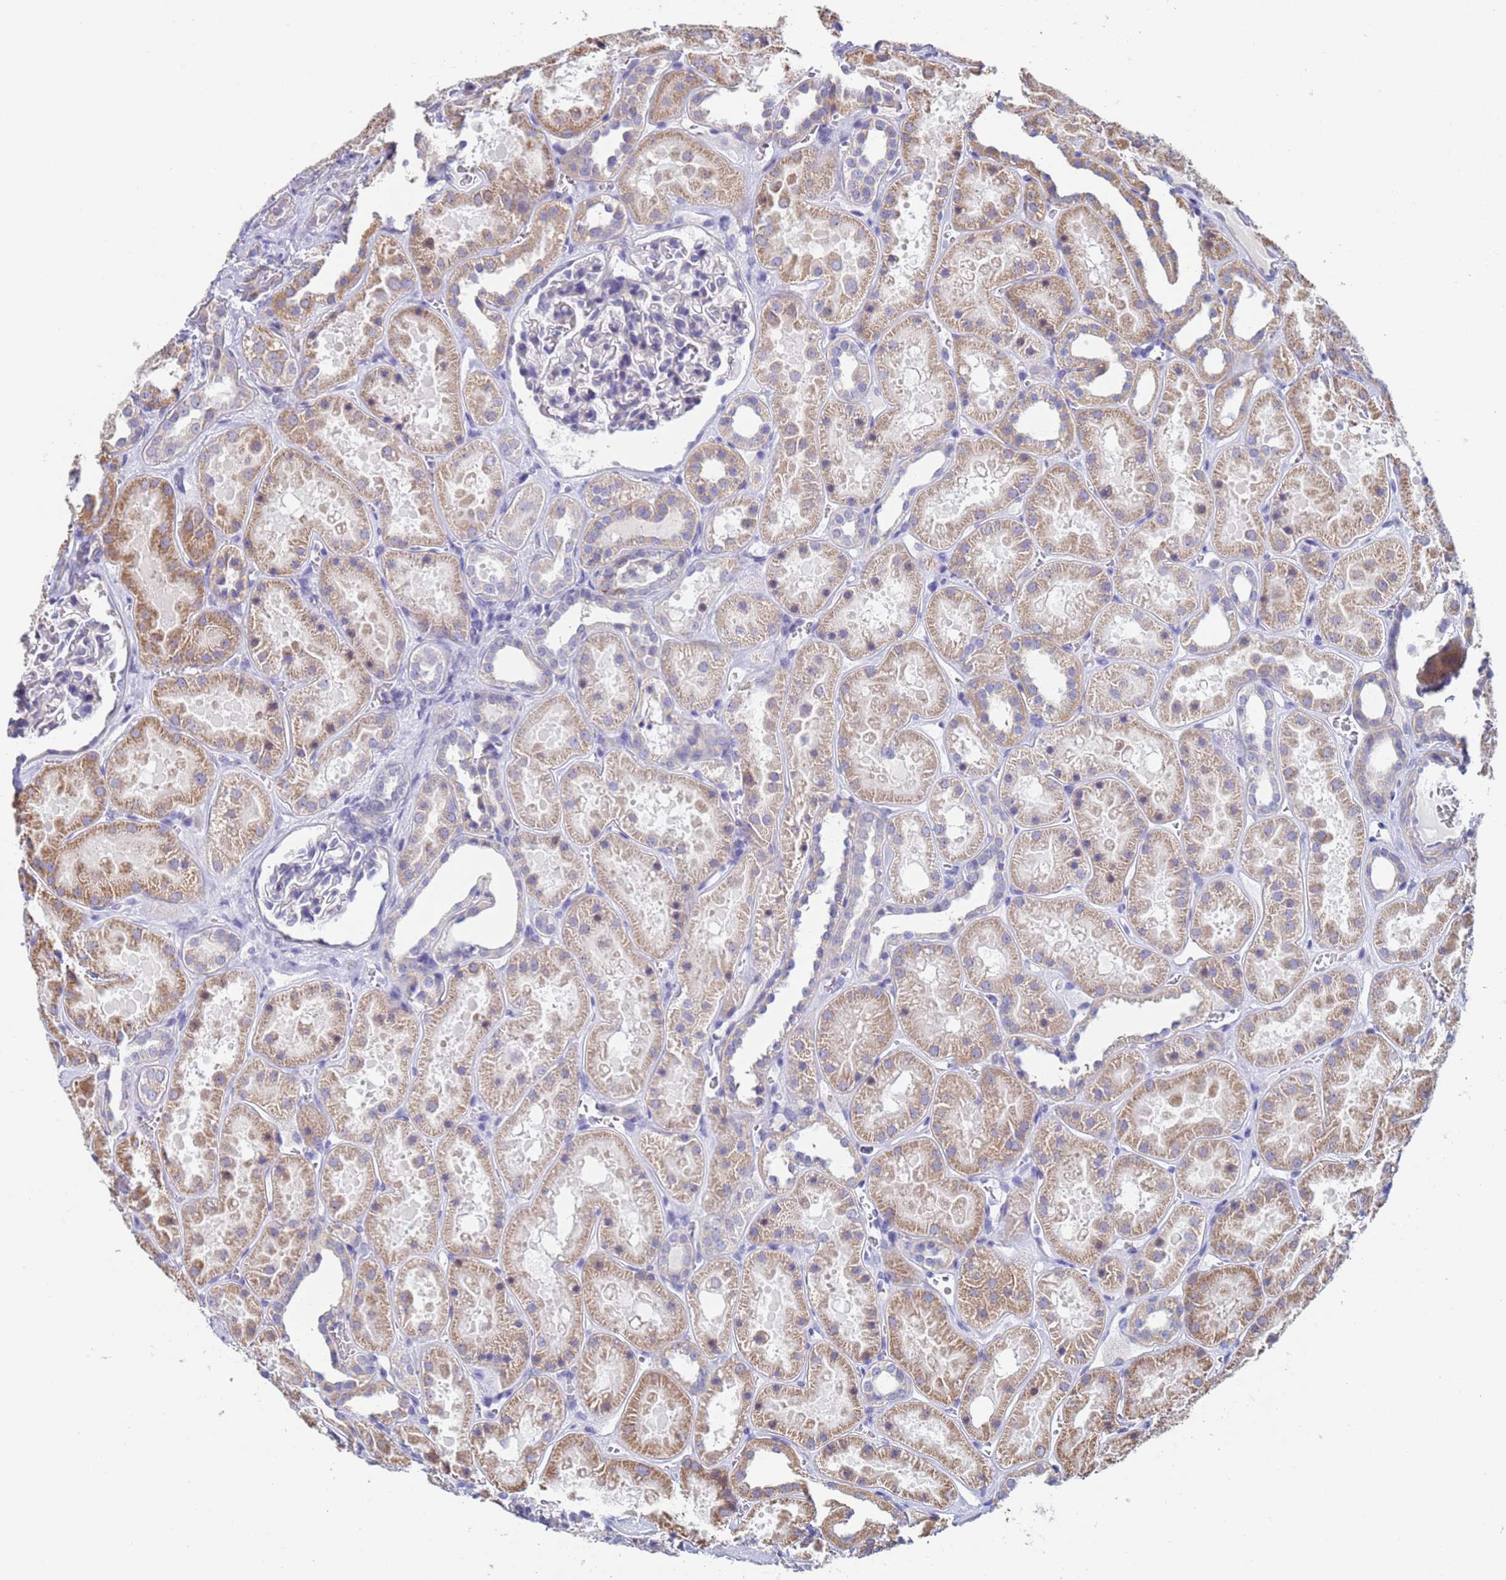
{"staining": {"intensity": "negative", "quantity": "none", "location": "none"}, "tissue": "kidney", "cell_type": "Cells in glomeruli", "image_type": "normal", "snomed": [{"axis": "morphology", "description": "Normal tissue, NOS"}, {"axis": "topography", "description": "Kidney"}], "caption": "Immunohistochemistry (IHC) of benign kidney shows no positivity in cells in glomeruli.", "gene": "CLHC1", "patient": {"sex": "female", "age": 41}}